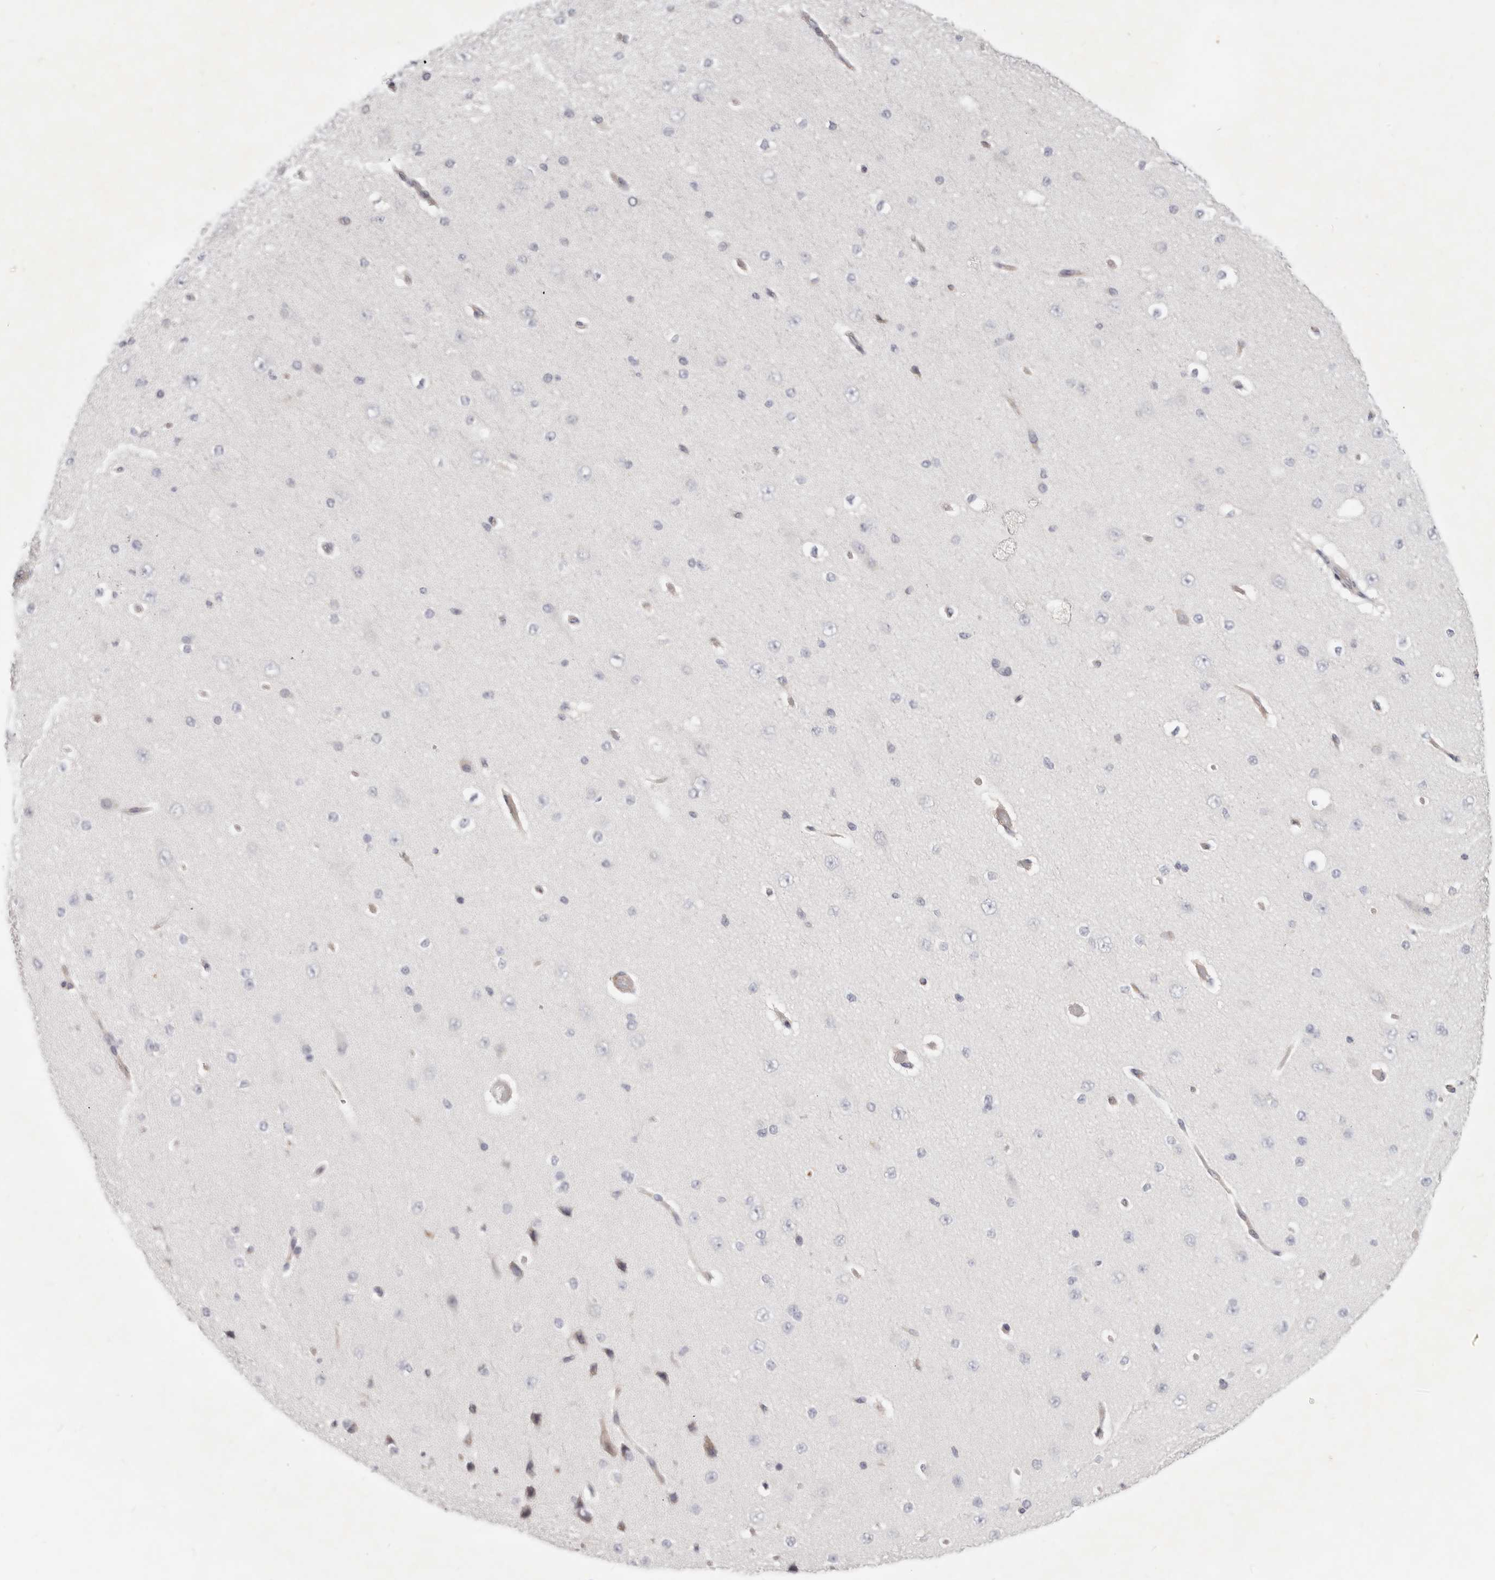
{"staining": {"intensity": "weak", "quantity": "25%-75%", "location": "cytoplasmic/membranous"}, "tissue": "cerebral cortex", "cell_type": "Endothelial cells", "image_type": "normal", "snomed": [{"axis": "morphology", "description": "Normal tissue, NOS"}, {"axis": "morphology", "description": "Developmental malformation"}, {"axis": "topography", "description": "Cerebral cortex"}], "caption": "Cerebral cortex stained for a protein (brown) displays weak cytoplasmic/membranous positive staining in approximately 25%-75% of endothelial cells.", "gene": "TFB2M", "patient": {"sex": "female", "age": 30}}